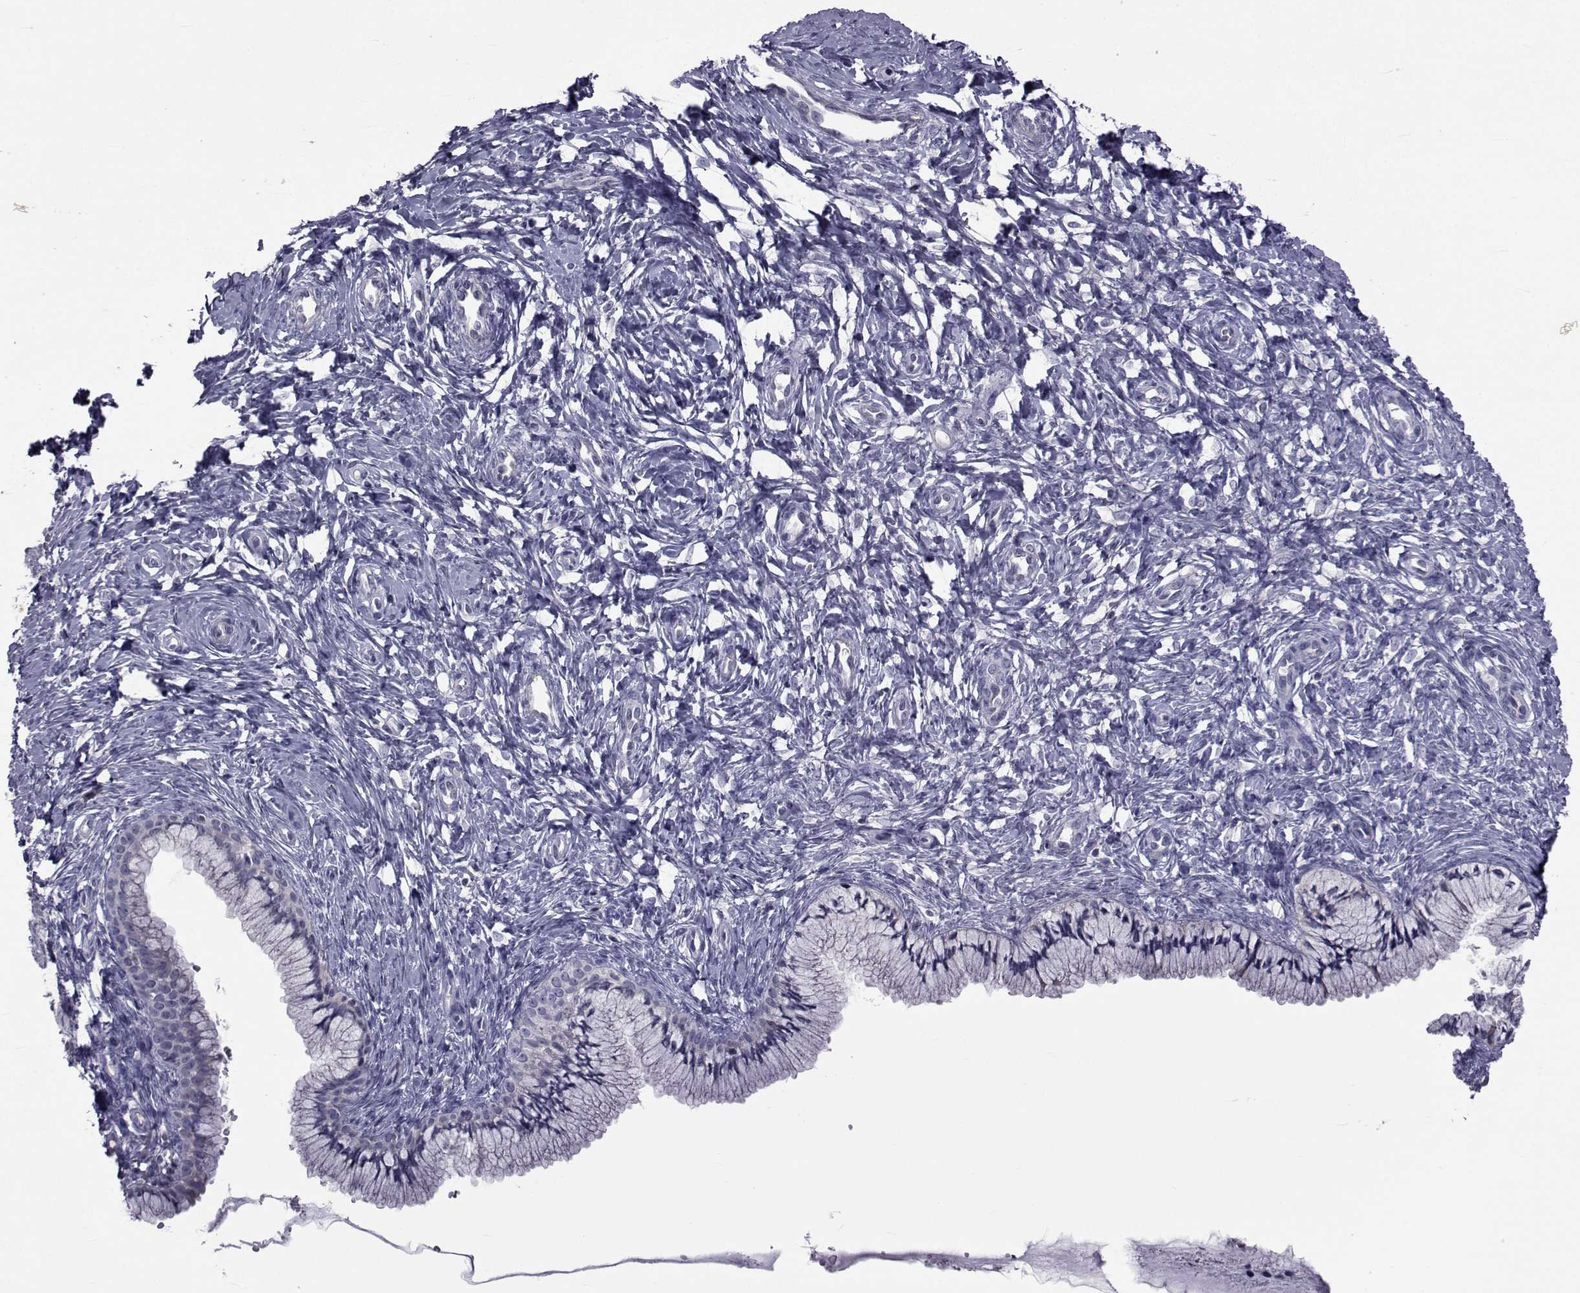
{"staining": {"intensity": "negative", "quantity": "none", "location": "none"}, "tissue": "cervix", "cell_type": "Glandular cells", "image_type": "normal", "snomed": [{"axis": "morphology", "description": "Normal tissue, NOS"}, {"axis": "topography", "description": "Cervix"}], "caption": "DAB (3,3'-diaminobenzidine) immunohistochemical staining of unremarkable cervix demonstrates no significant positivity in glandular cells. The staining is performed using DAB (3,3'-diaminobenzidine) brown chromogen with nuclei counter-stained in using hematoxylin.", "gene": "SLC30A10", "patient": {"sex": "female", "age": 37}}